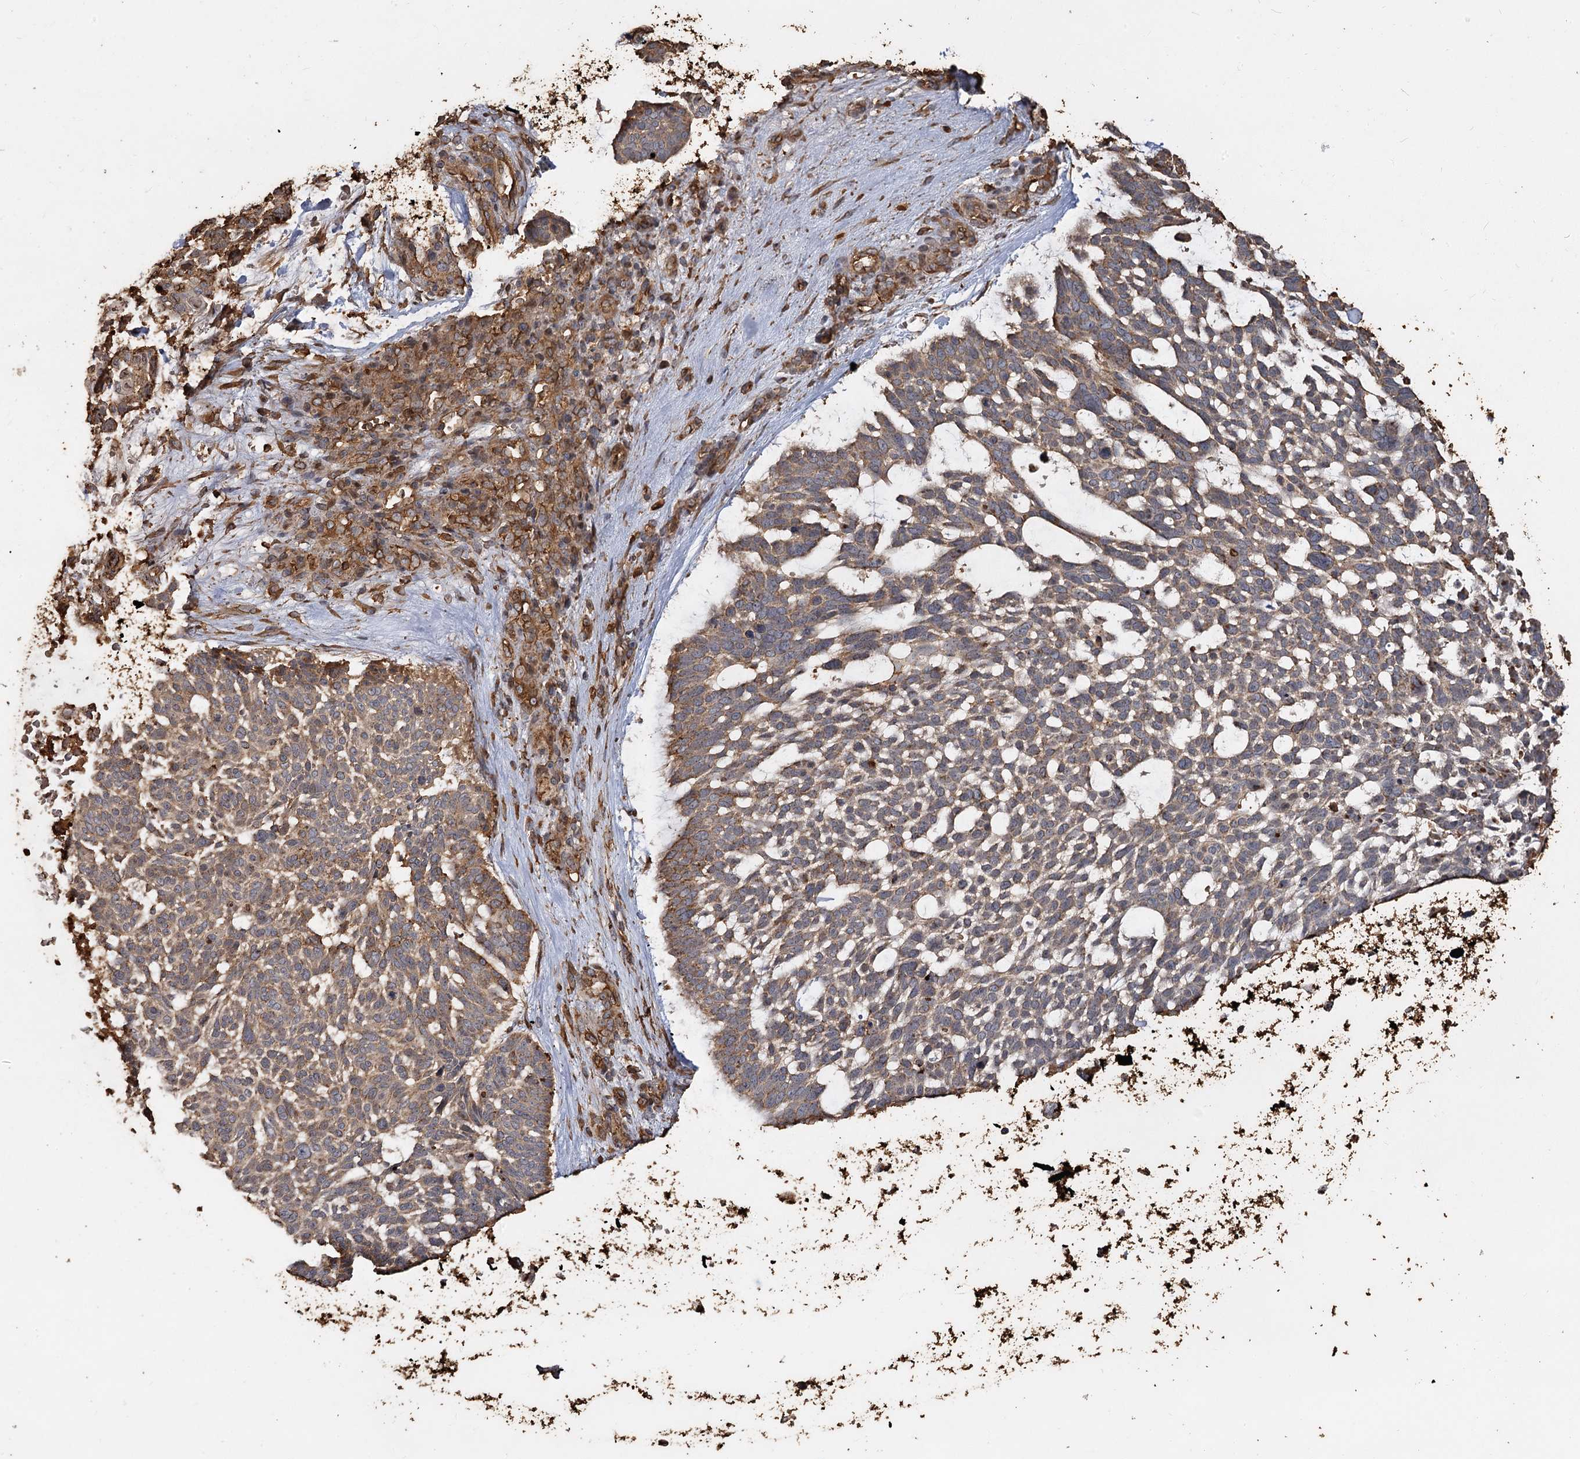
{"staining": {"intensity": "weak", "quantity": ">75%", "location": "cytoplasmic/membranous"}, "tissue": "skin cancer", "cell_type": "Tumor cells", "image_type": "cancer", "snomed": [{"axis": "morphology", "description": "Basal cell carcinoma"}, {"axis": "topography", "description": "Skin"}], "caption": "High-magnification brightfield microscopy of skin cancer stained with DAB (brown) and counterstained with hematoxylin (blue). tumor cells exhibit weak cytoplasmic/membranous positivity is seen in about>75% of cells.", "gene": "PIK3C2A", "patient": {"sex": "male", "age": 88}}